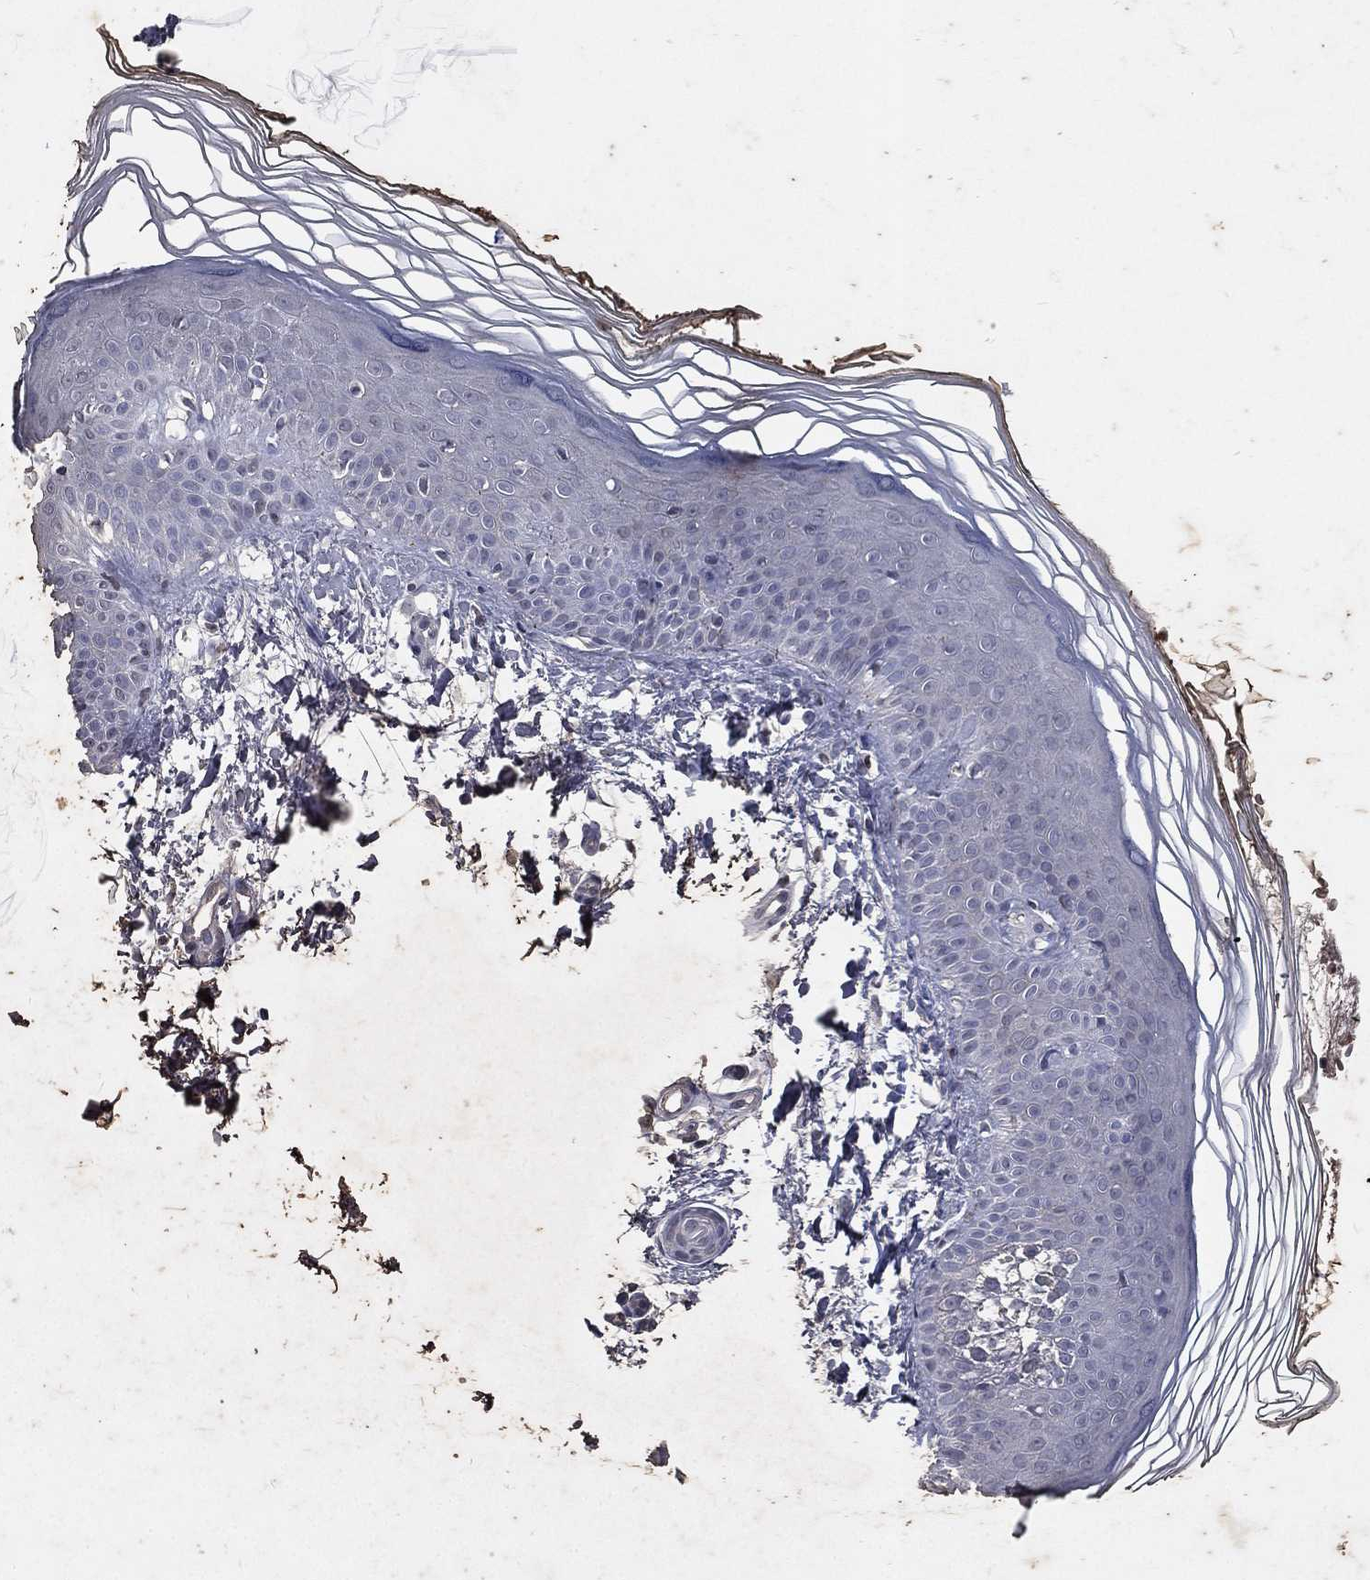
{"staining": {"intensity": "negative", "quantity": "none", "location": "none"}, "tissue": "skin", "cell_type": "Fibroblasts", "image_type": "normal", "snomed": [{"axis": "morphology", "description": "Normal tissue, NOS"}, {"axis": "topography", "description": "Skin"}], "caption": "Image shows no significant protein expression in fibroblasts of unremarkable skin. (DAB IHC visualized using brightfield microscopy, high magnification).", "gene": "SLC34A2", "patient": {"sex": "female", "age": 62}}